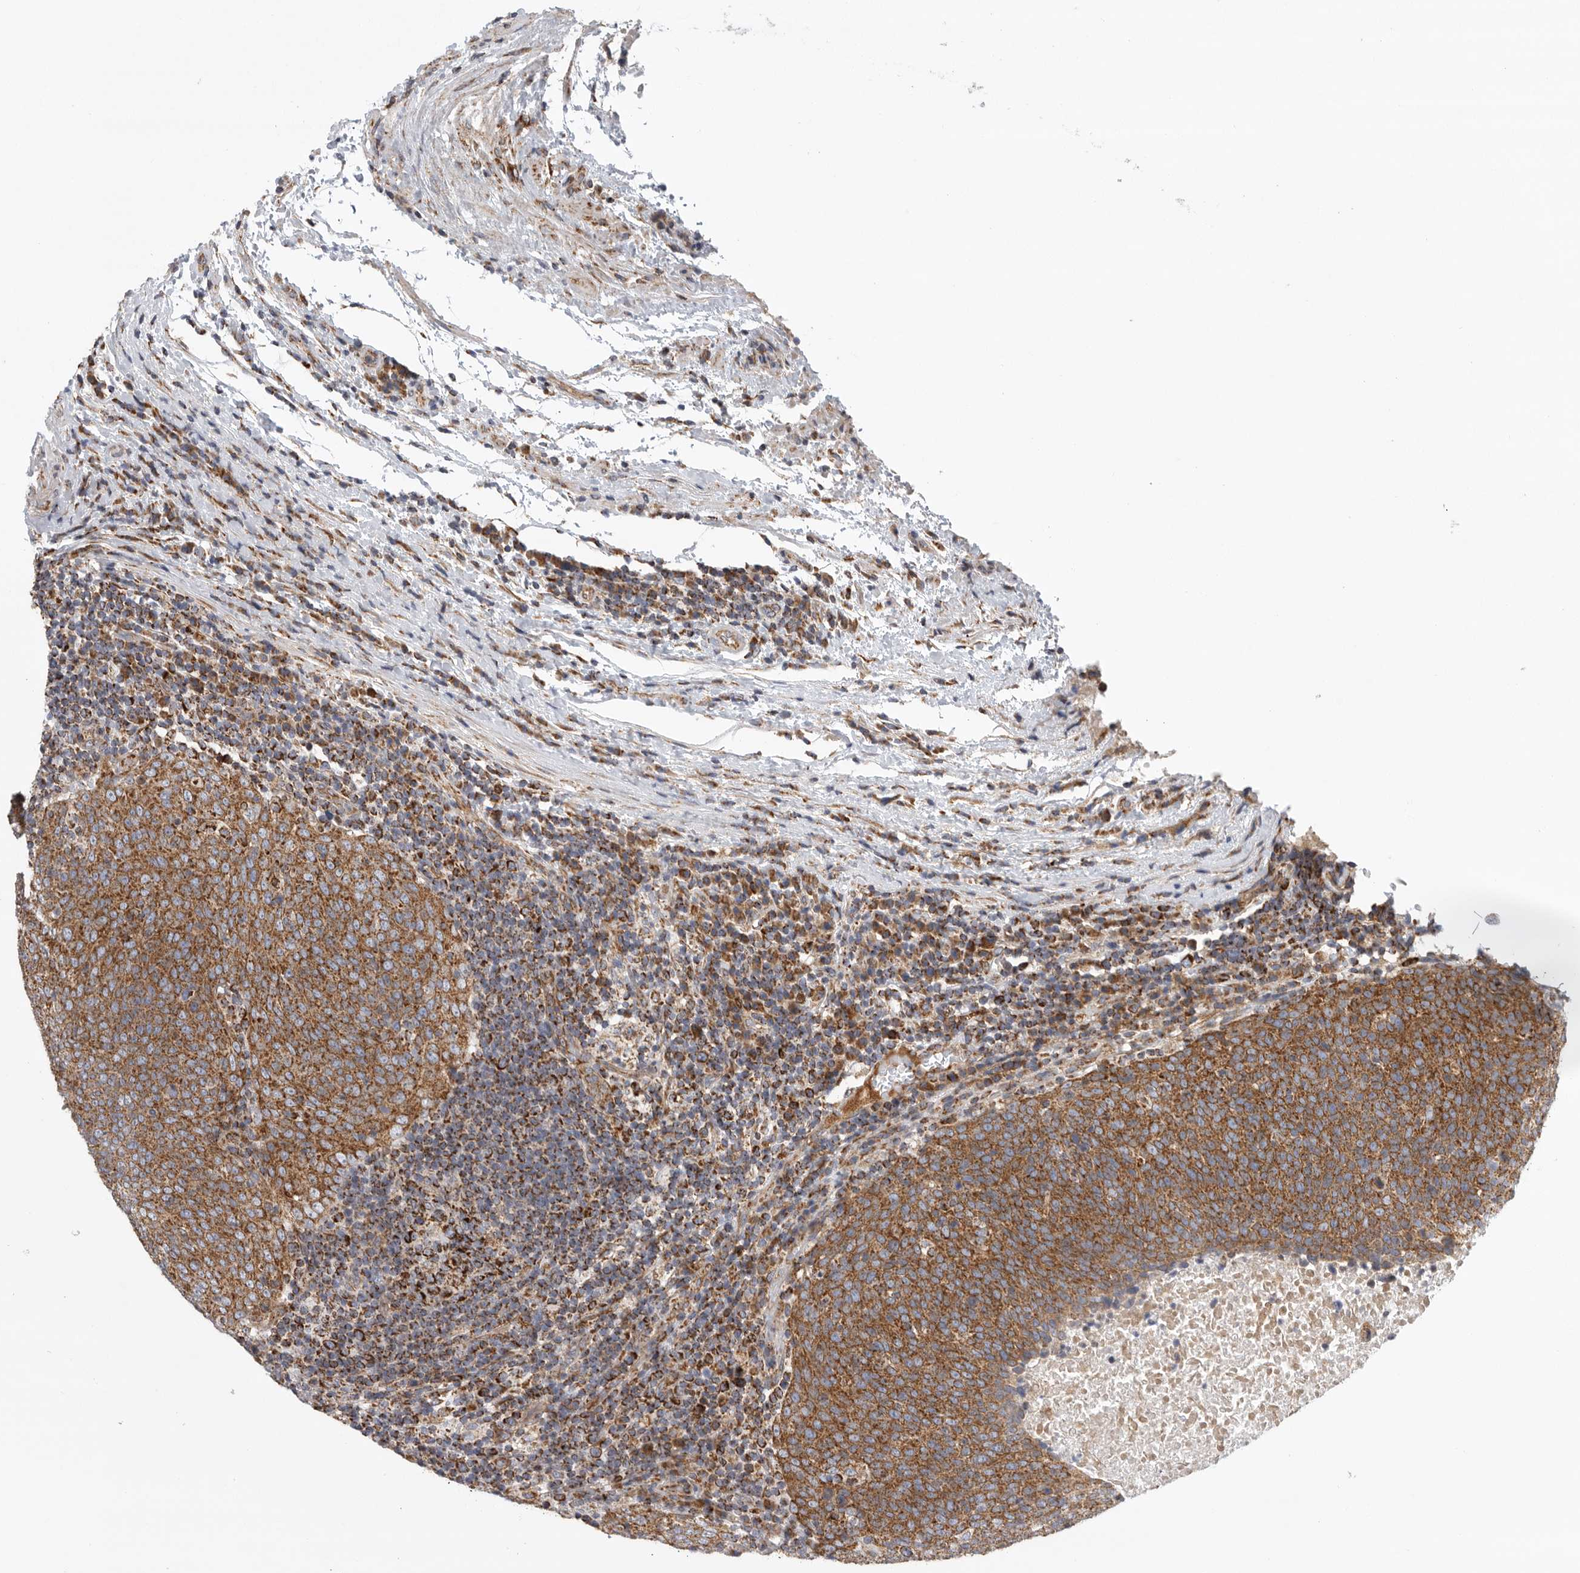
{"staining": {"intensity": "strong", "quantity": ">75%", "location": "cytoplasmic/membranous"}, "tissue": "head and neck cancer", "cell_type": "Tumor cells", "image_type": "cancer", "snomed": [{"axis": "morphology", "description": "Squamous cell carcinoma, NOS"}, {"axis": "morphology", "description": "Squamous cell carcinoma, metastatic, NOS"}, {"axis": "topography", "description": "Lymph node"}, {"axis": "topography", "description": "Head-Neck"}], "caption": "Immunohistochemical staining of head and neck squamous cell carcinoma reveals high levels of strong cytoplasmic/membranous protein staining in approximately >75% of tumor cells. The staining was performed using DAB (3,3'-diaminobenzidine) to visualize the protein expression in brown, while the nuclei were stained in blue with hematoxylin (Magnification: 20x).", "gene": "FKBP8", "patient": {"sex": "male", "age": 62}}